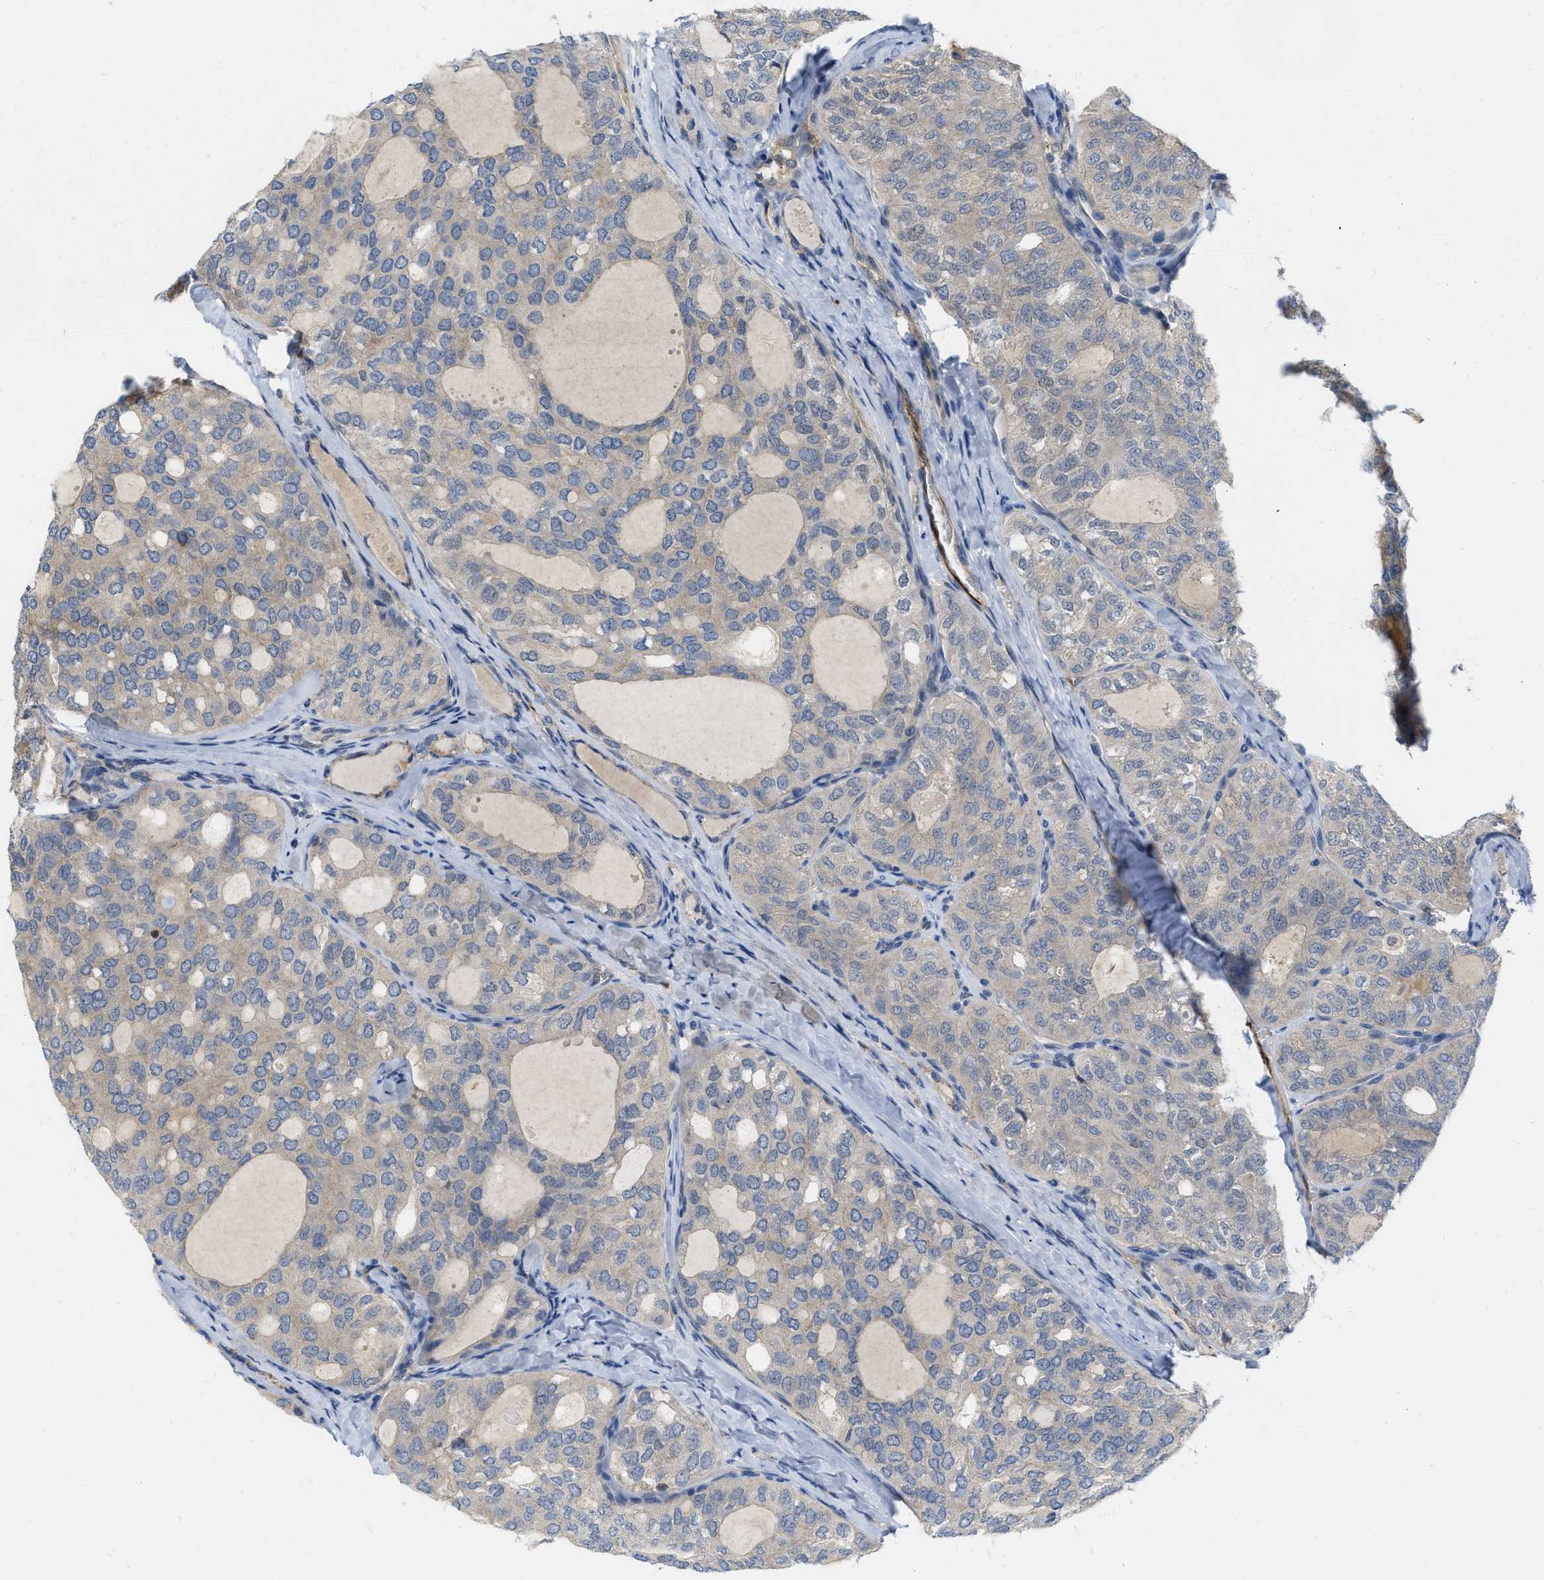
{"staining": {"intensity": "negative", "quantity": "none", "location": "none"}, "tissue": "thyroid cancer", "cell_type": "Tumor cells", "image_type": "cancer", "snomed": [{"axis": "morphology", "description": "Follicular adenoma carcinoma, NOS"}, {"axis": "topography", "description": "Thyroid gland"}], "caption": "Histopathology image shows no significant protein positivity in tumor cells of thyroid cancer.", "gene": "NAPEPLD", "patient": {"sex": "male", "age": 75}}